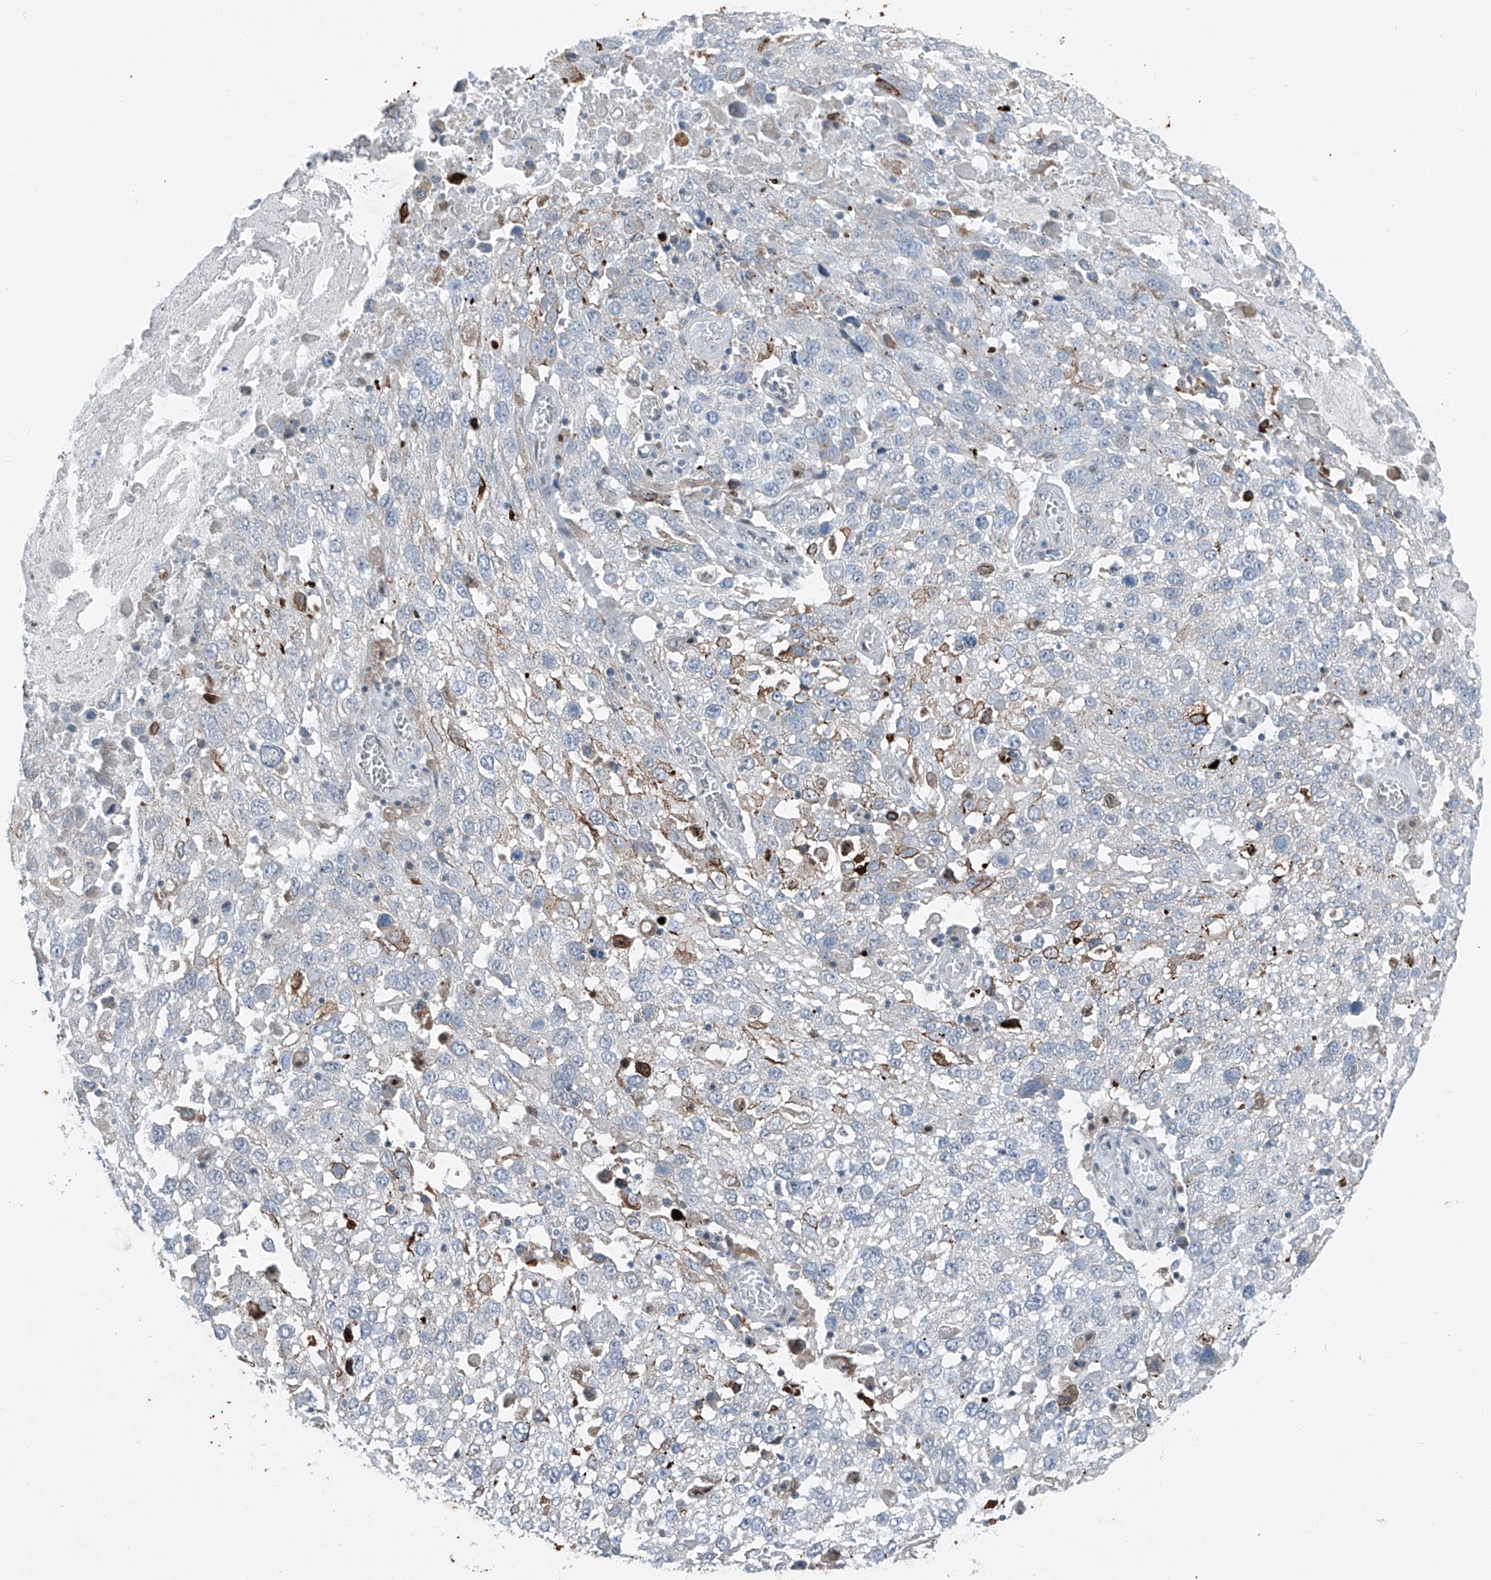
{"staining": {"intensity": "moderate", "quantity": "<25%", "location": "cytoplasmic/membranous"}, "tissue": "lung cancer", "cell_type": "Tumor cells", "image_type": "cancer", "snomed": [{"axis": "morphology", "description": "Squamous cell carcinoma, NOS"}, {"axis": "topography", "description": "Lung"}], "caption": "Immunohistochemistry micrograph of neoplastic tissue: lung cancer stained using IHC shows low levels of moderate protein expression localized specifically in the cytoplasmic/membranous of tumor cells, appearing as a cytoplasmic/membranous brown color.", "gene": "DYRK1B", "patient": {"sex": "male", "age": 65}}